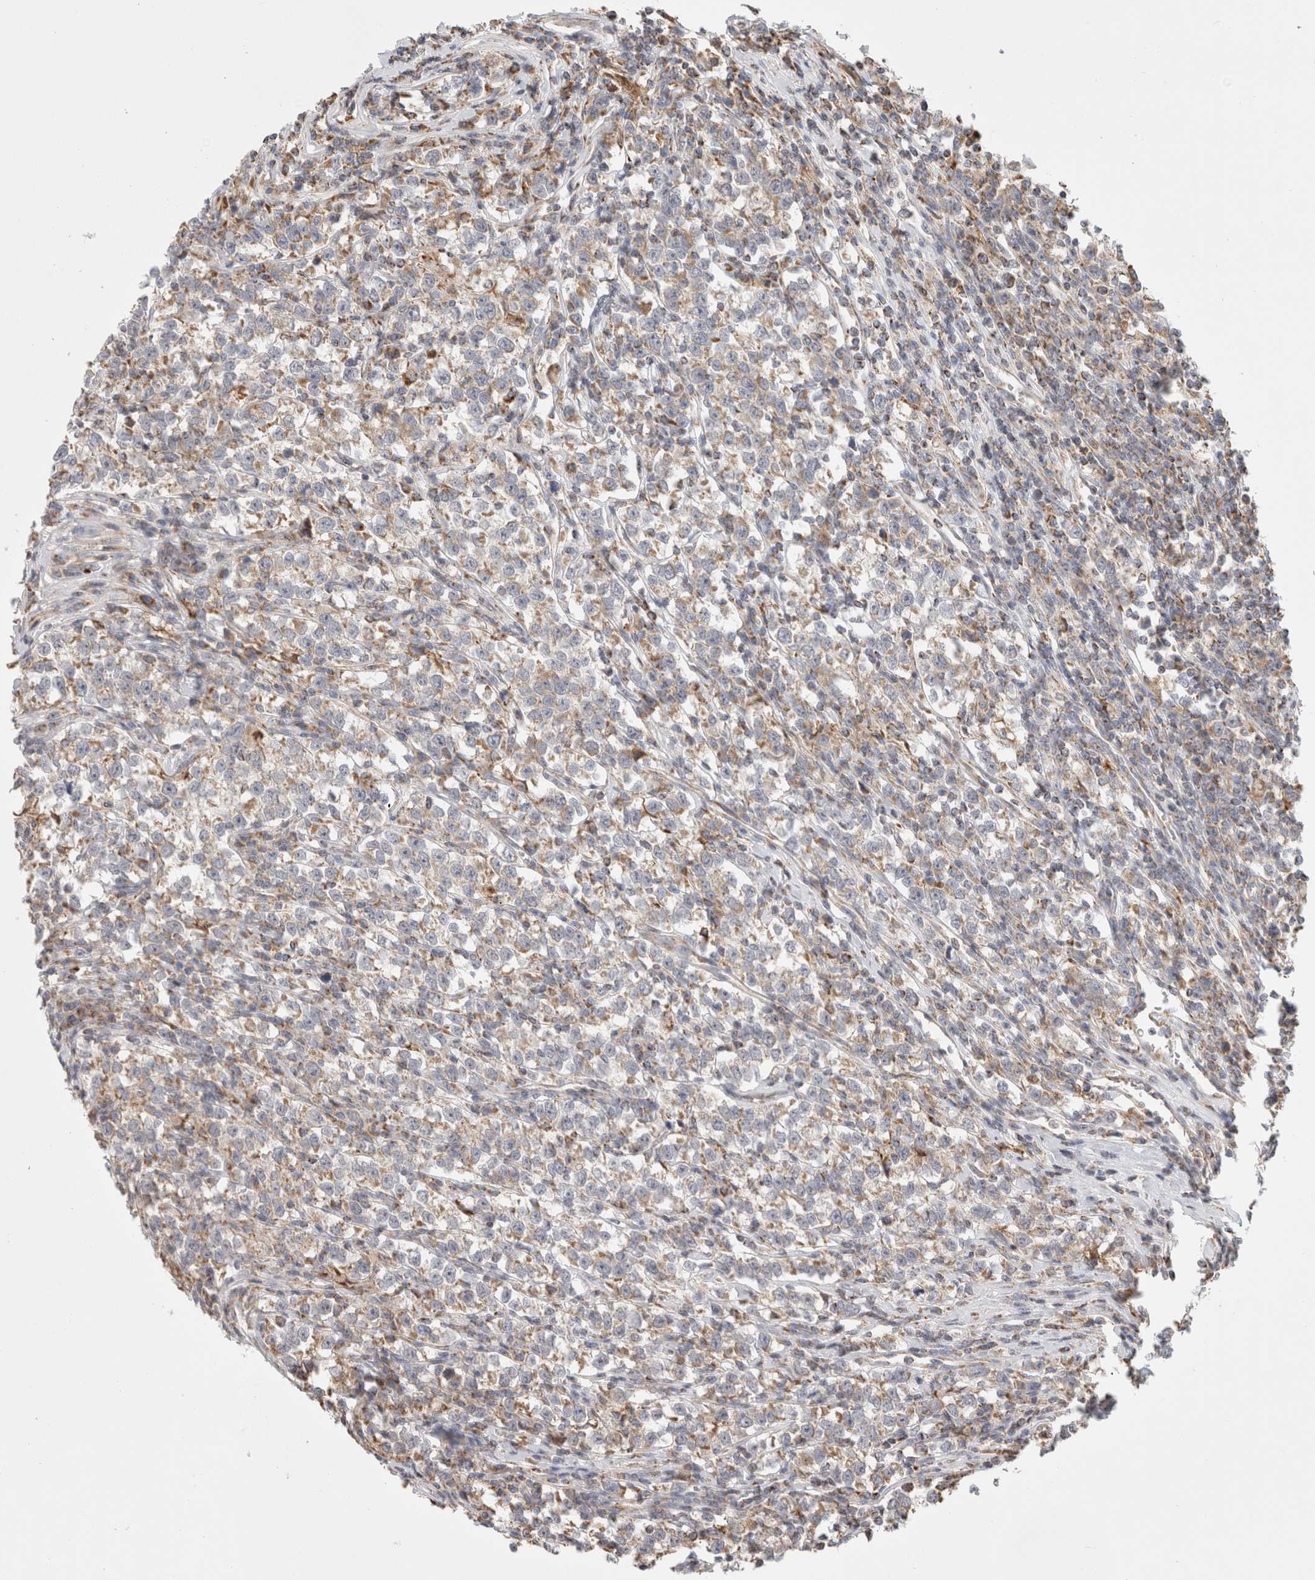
{"staining": {"intensity": "weak", "quantity": "<25%", "location": "cytoplasmic/membranous"}, "tissue": "testis cancer", "cell_type": "Tumor cells", "image_type": "cancer", "snomed": [{"axis": "morphology", "description": "Normal tissue, NOS"}, {"axis": "morphology", "description": "Seminoma, NOS"}, {"axis": "topography", "description": "Testis"}], "caption": "IHC micrograph of seminoma (testis) stained for a protein (brown), which demonstrates no staining in tumor cells. (DAB immunohistochemistry (IHC) with hematoxylin counter stain).", "gene": "HROB", "patient": {"sex": "male", "age": 43}}